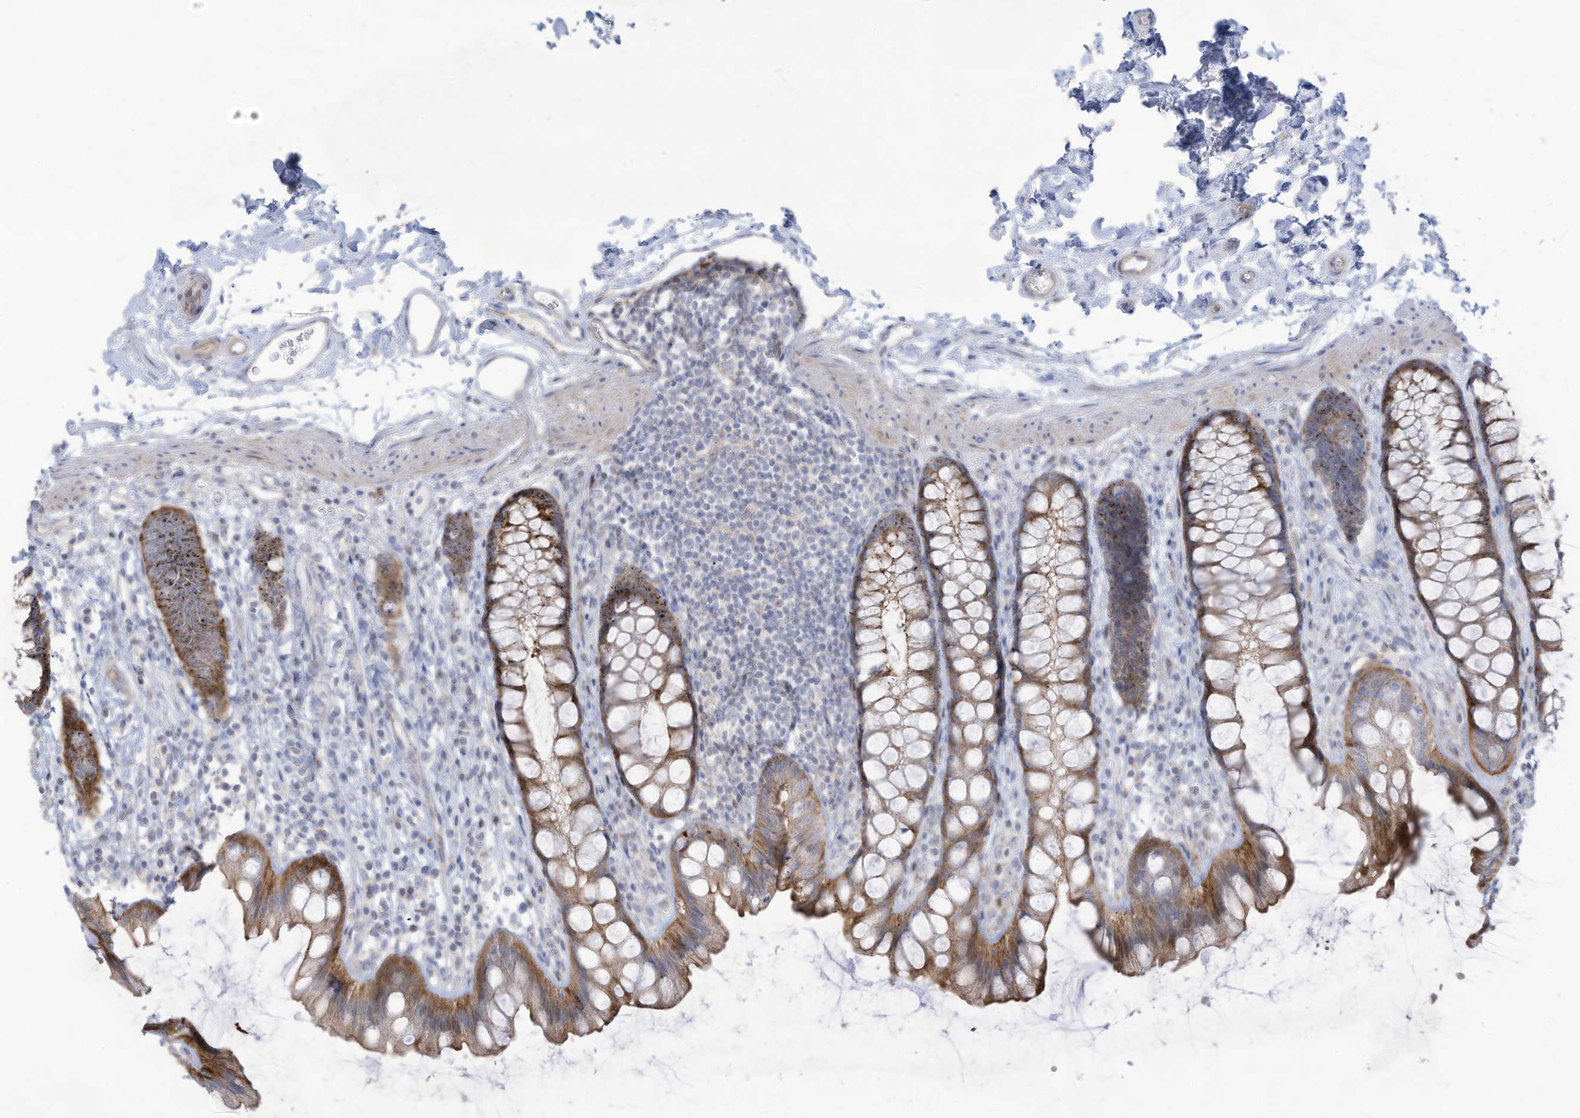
{"staining": {"intensity": "moderate", "quantity": ">75%", "location": "cytoplasmic/membranous"}, "tissue": "rectum", "cell_type": "Glandular cells", "image_type": "normal", "snomed": [{"axis": "morphology", "description": "Normal tissue, NOS"}, {"axis": "topography", "description": "Rectum"}], "caption": "Brown immunohistochemical staining in benign human rectum reveals moderate cytoplasmic/membranous staining in approximately >75% of glandular cells.", "gene": "THNSL2", "patient": {"sex": "female", "age": 65}}